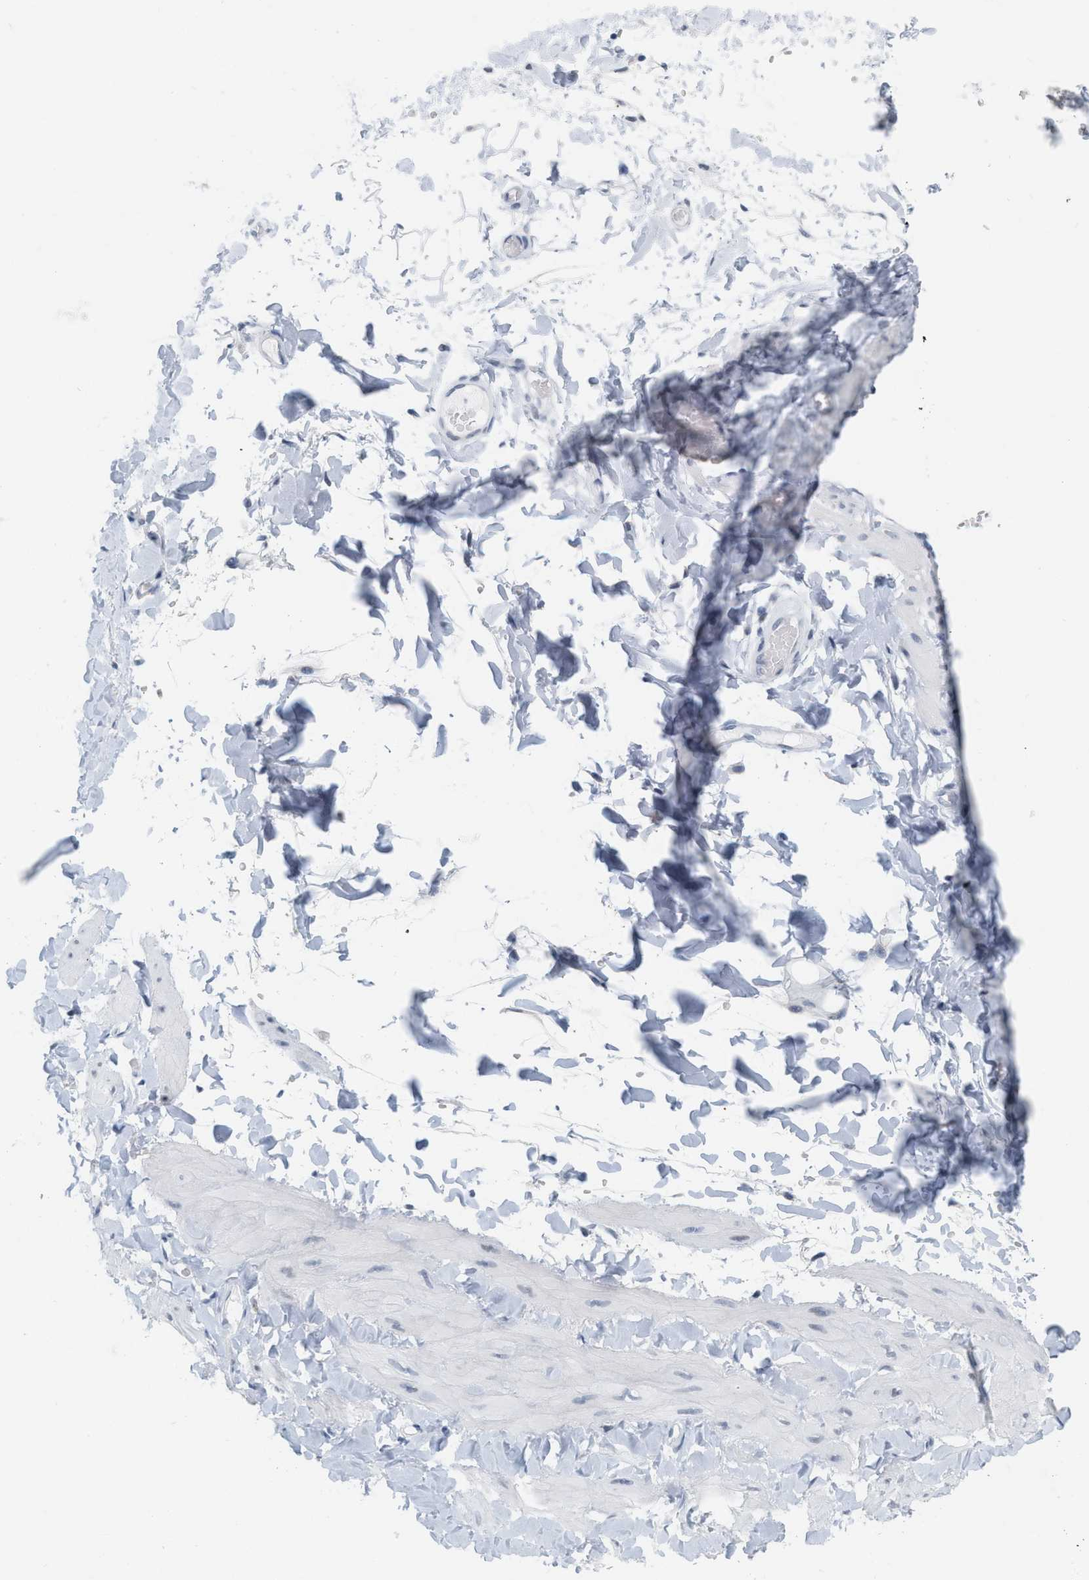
{"staining": {"intensity": "negative", "quantity": "none", "location": "none"}, "tissue": "adipose tissue", "cell_type": "Adipocytes", "image_type": "normal", "snomed": [{"axis": "morphology", "description": "Normal tissue, NOS"}, {"axis": "topography", "description": "Adipose tissue"}, {"axis": "topography", "description": "Vascular tissue"}, {"axis": "topography", "description": "Peripheral nerve tissue"}], "caption": "Immunohistochemistry (IHC) histopathology image of unremarkable human adipose tissue stained for a protein (brown), which exhibits no staining in adipocytes. (DAB (3,3'-diaminobenzidine) immunohistochemistry (IHC) visualized using brightfield microscopy, high magnification).", "gene": "XIRP1", "patient": {"sex": "male", "age": 25}}